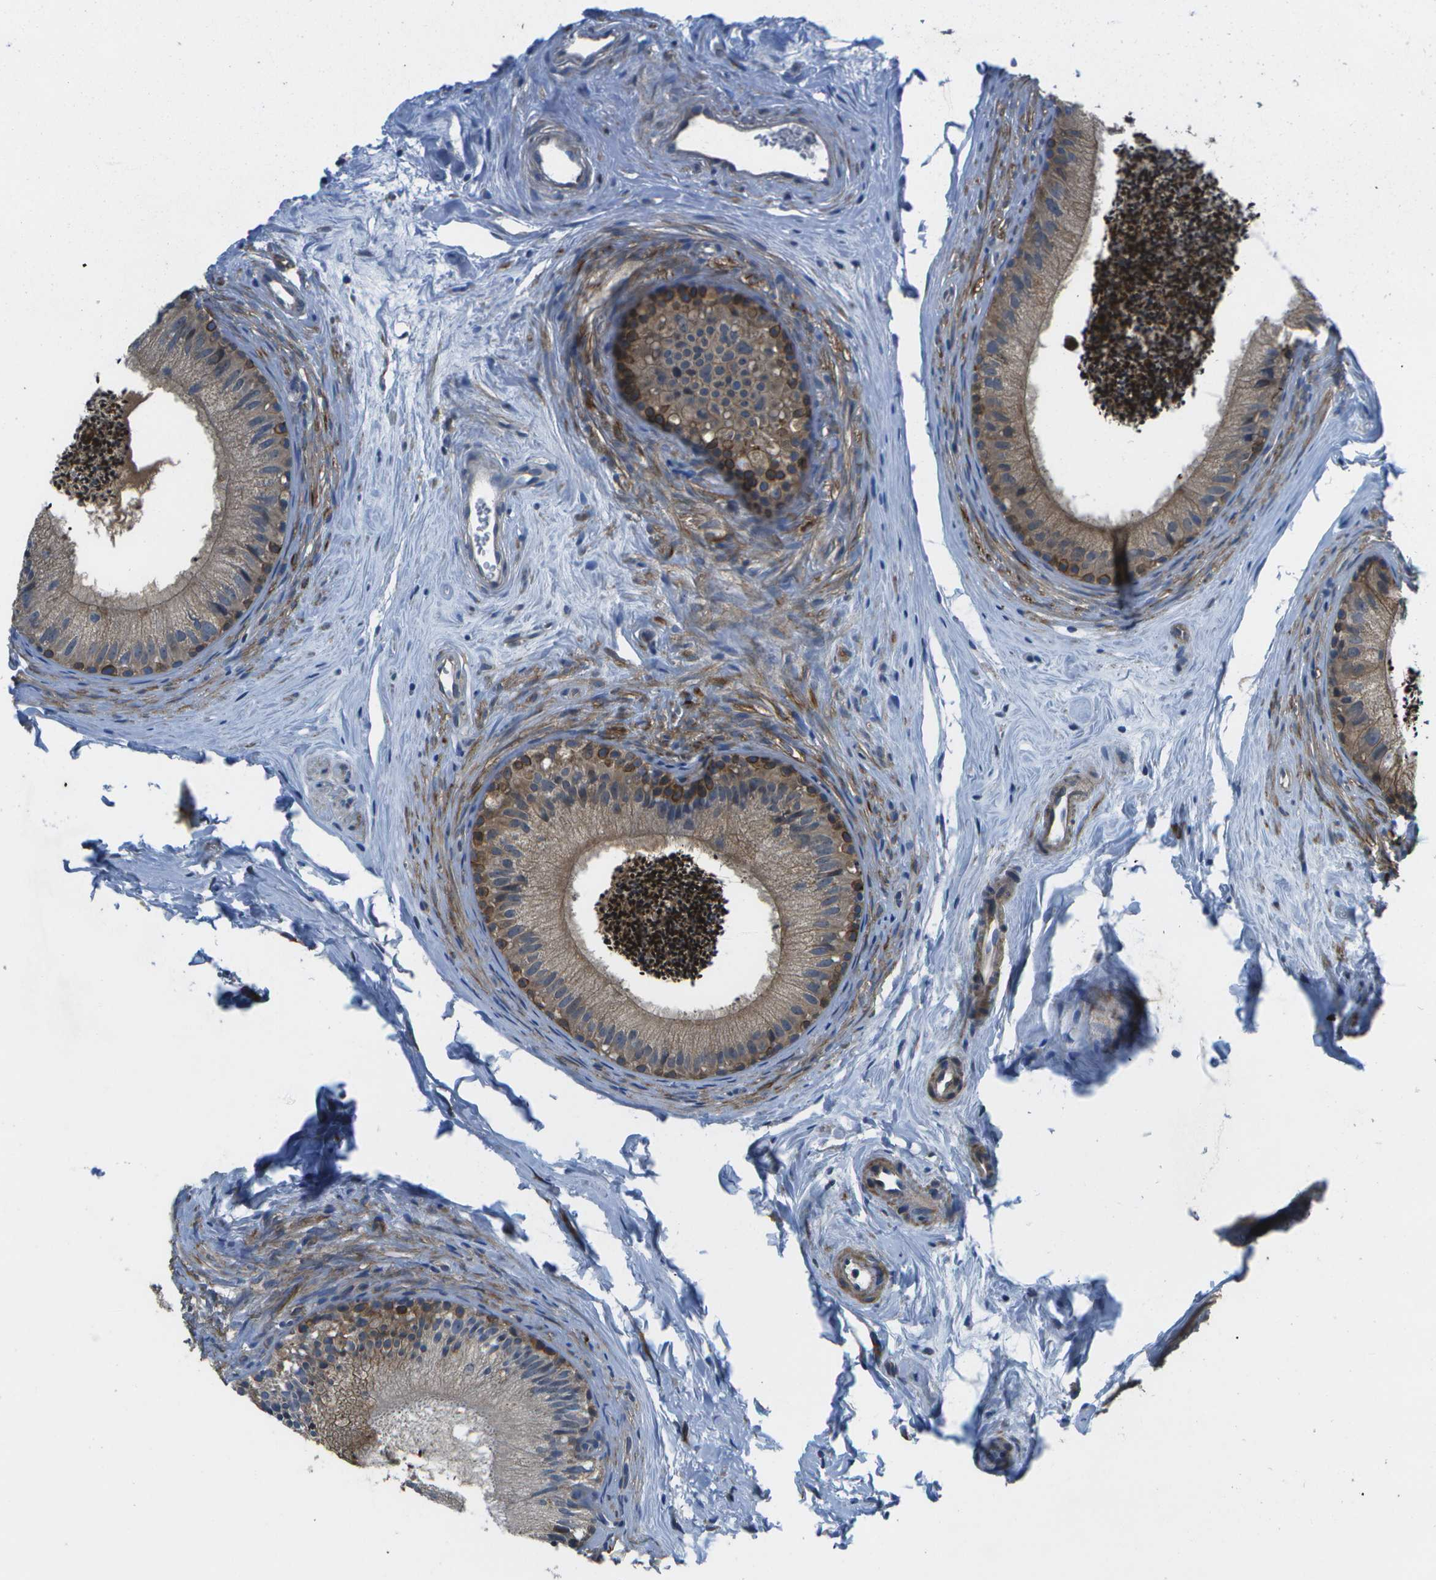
{"staining": {"intensity": "weak", "quantity": ">75%", "location": "cytoplasmic/membranous"}, "tissue": "epididymis", "cell_type": "Glandular cells", "image_type": "normal", "snomed": [{"axis": "morphology", "description": "Normal tissue, NOS"}, {"axis": "topography", "description": "Epididymis"}], "caption": "An IHC histopathology image of benign tissue is shown. Protein staining in brown highlights weak cytoplasmic/membranous positivity in epididymis within glandular cells.", "gene": "P3H1", "patient": {"sex": "male", "age": 56}}